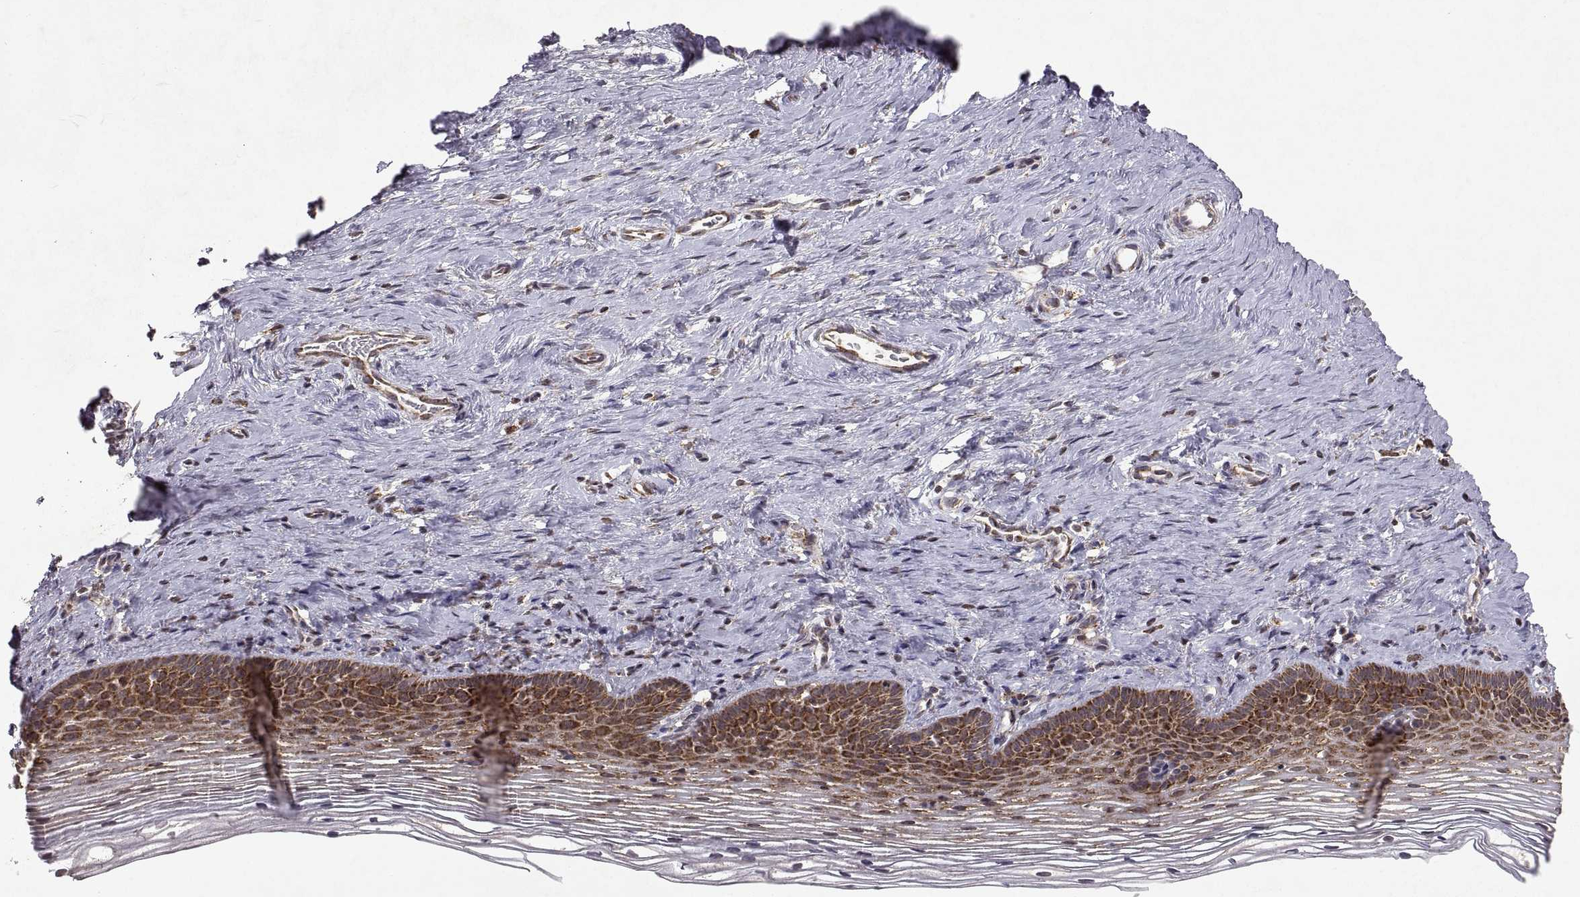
{"staining": {"intensity": "weak", "quantity": "25%-75%", "location": "cytoplasmic/membranous"}, "tissue": "cervix", "cell_type": "Glandular cells", "image_type": "normal", "snomed": [{"axis": "morphology", "description": "Normal tissue, NOS"}, {"axis": "topography", "description": "Cervix"}], "caption": "Protein staining of normal cervix reveals weak cytoplasmic/membranous expression in approximately 25%-75% of glandular cells.", "gene": "MANBAL", "patient": {"sex": "female", "age": 39}}